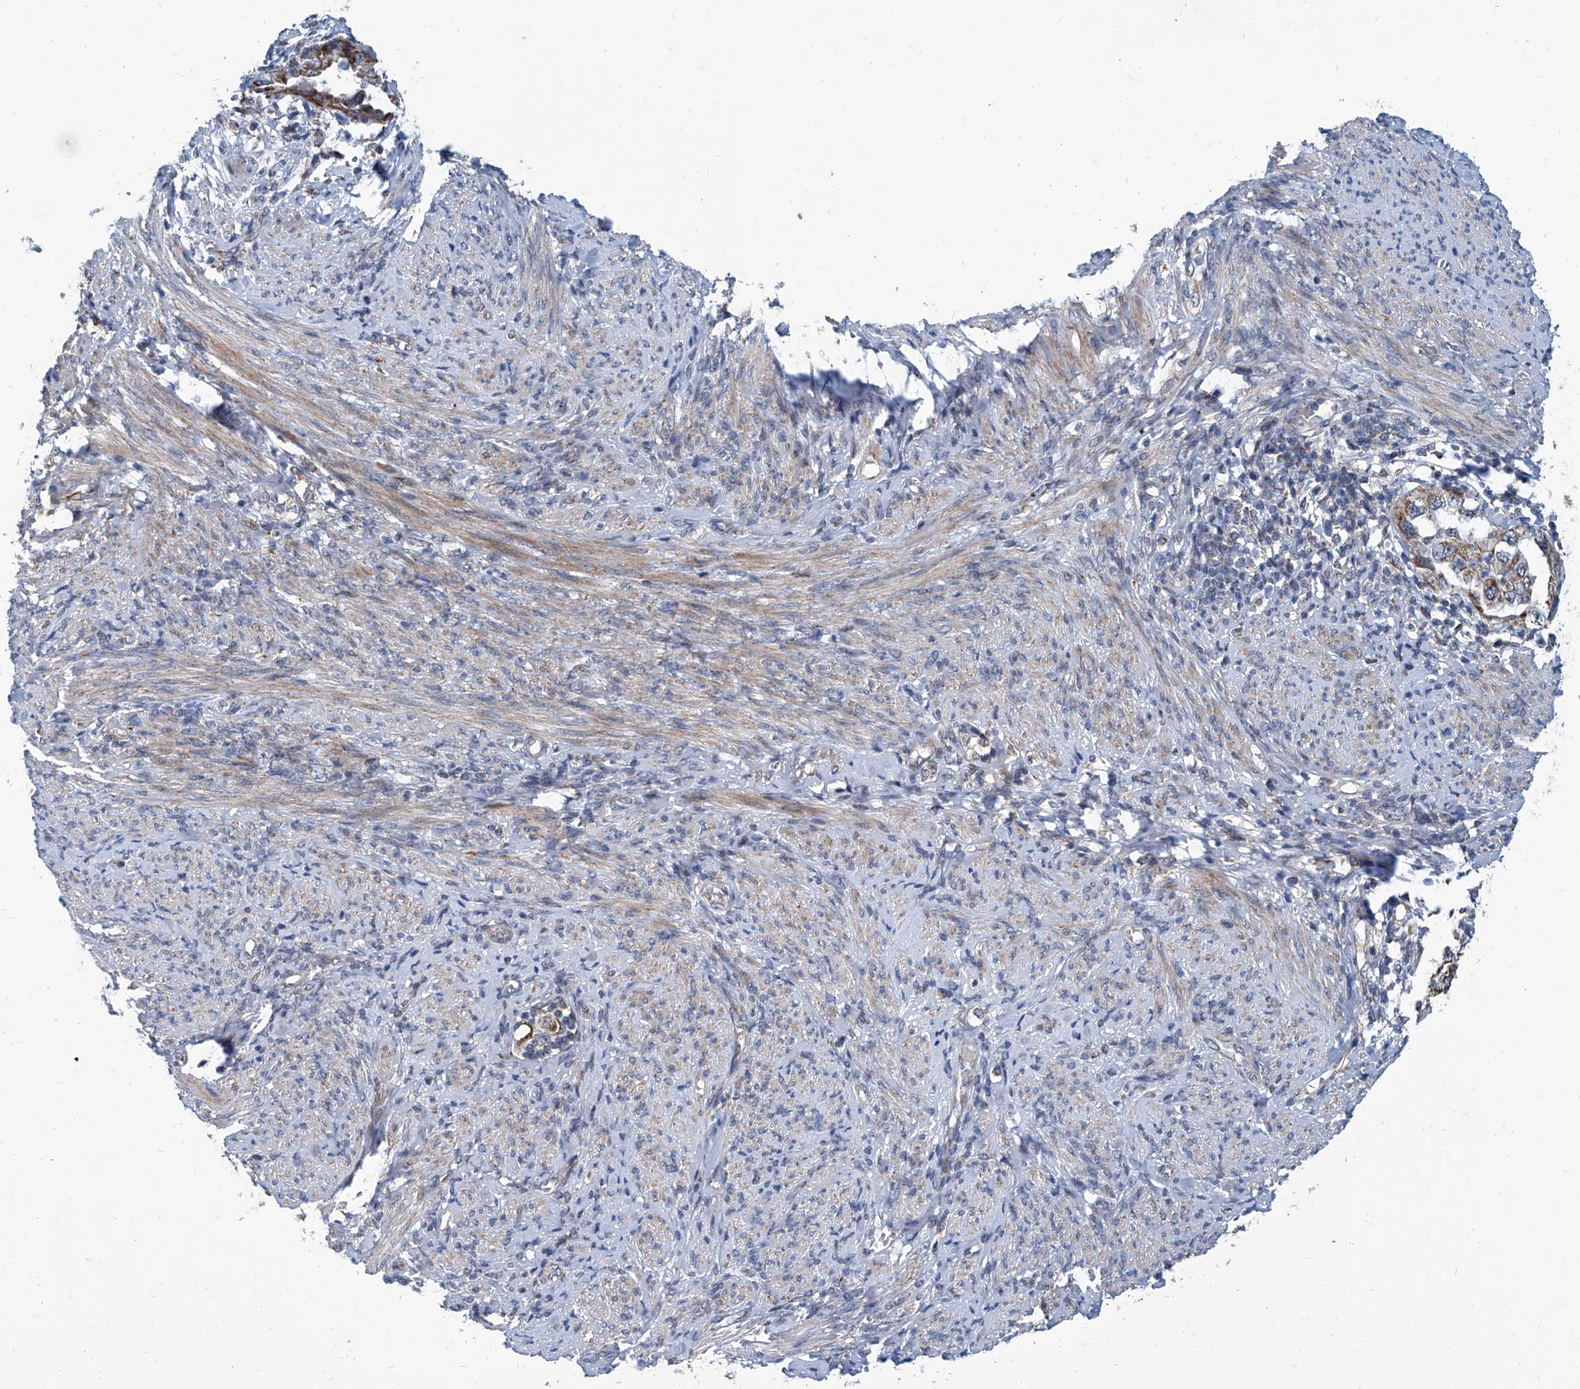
{"staining": {"intensity": "moderate", "quantity": ">75%", "location": "cytoplasmic/membranous"}, "tissue": "endometrial cancer", "cell_type": "Tumor cells", "image_type": "cancer", "snomed": [{"axis": "morphology", "description": "Adenocarcinoma, NOS"}, {"axis": "topography", "description": "Endometrium"}], "caption": "Endometrial cancer (adenocarcinoma) stained for a protein displays moderate cytoplasmic/membranous positivity in tumor cells.", "gene": "USP48", "patient": {"sex": "female", "age": 85}}